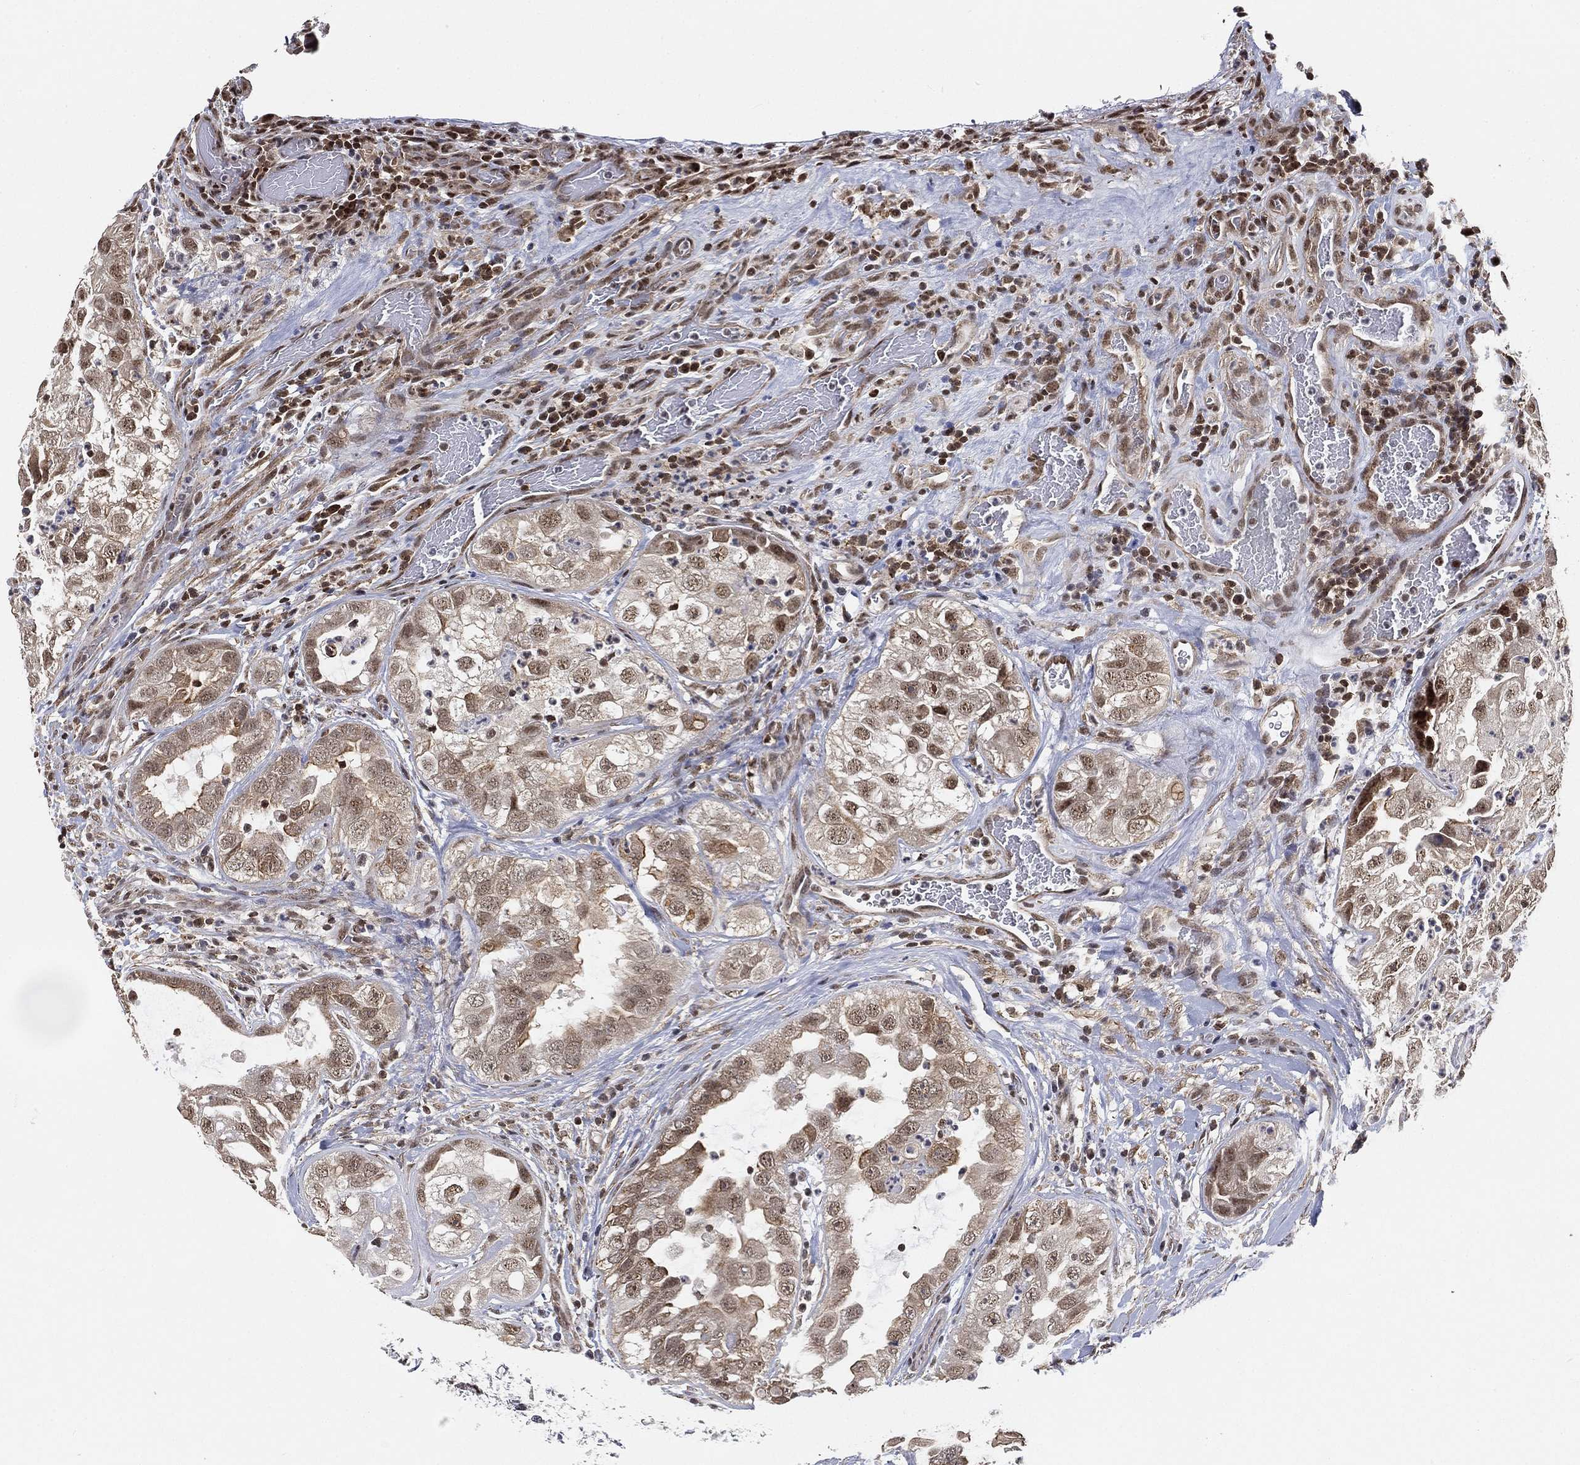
{"staining": {"intensity": "moderate", "quantity": "<25%", "location": "cytoplasmic/membranous,nuclear"}, "tissue": "urothelial cancer", "cell_type": "Tumor cells", "image_type": "cancer", "snomed": [{"axis": "morphology", "description": "Urothelial carcinoma, High grade"}, {"axis": "topography", "description": "Urinary bladder"}], "caption": "Brown immunohistochemical staining in urothelial carcinoma (high-grade) shows moderate cytoplasmic/membranous and nuclear positivity in approximately <25% of tumor cells.", "gene": "RSRC2", "patient": {"sex": "female", "age": 41}}